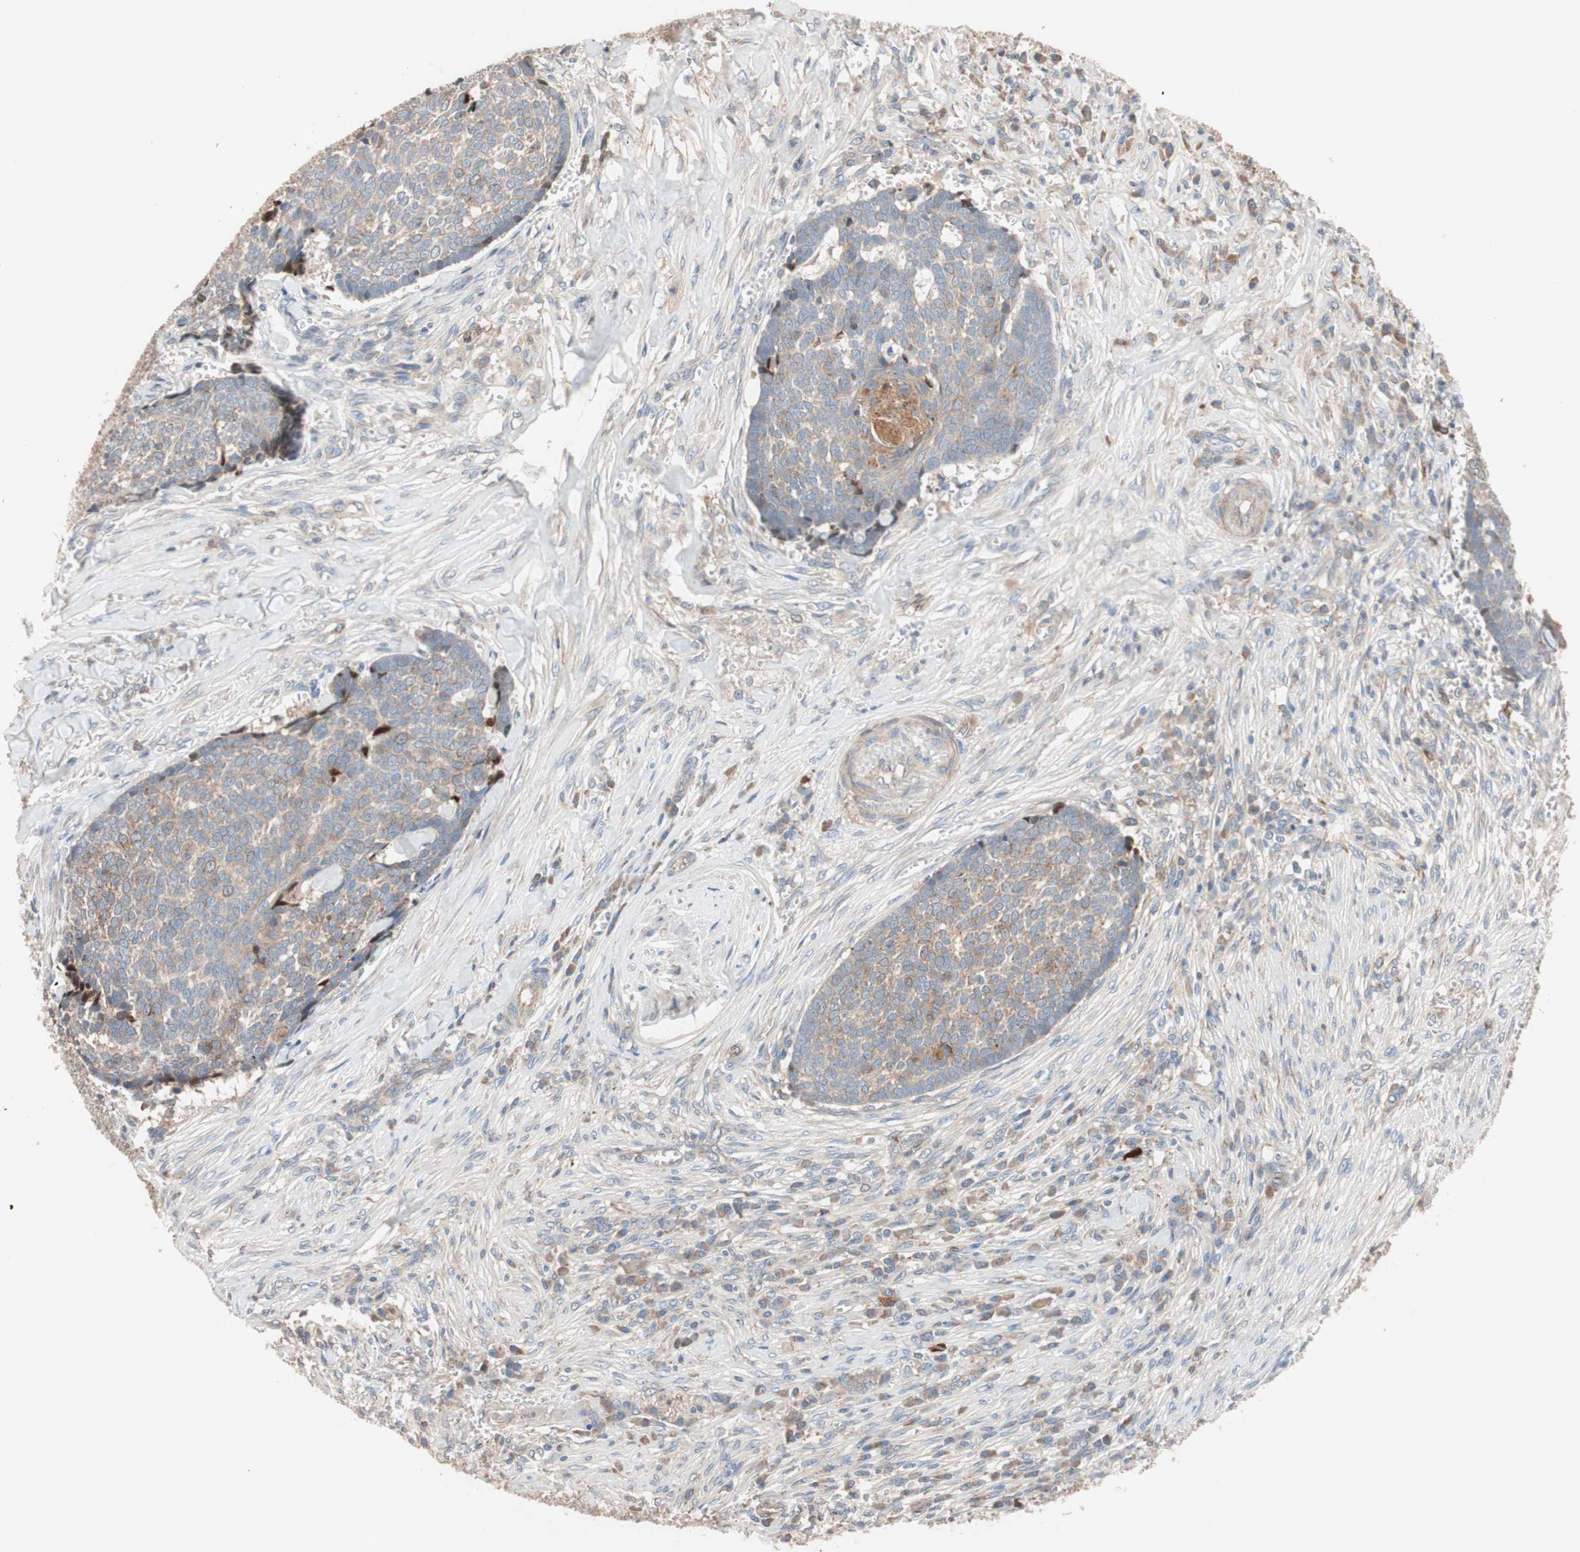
{"staining": {"intensity": "moderate", "quantity": ">75%", "location": "cytoplasmic/membranous"}, "tissue": "skin cancer", "cell_type": "Tumor cells", "image_type": "cancer", "snomed": [{"axis": "morphology", "description": "Basal cell carcinoma"}, {"axis": "topography", "description": "Skin"}], "caption": "Skin cancer tissue exhibits moderate cytoplasmic/membranous staining in about >75% of tumor cells", "gene": "SDC4", "patient": {"sex": "male", "age": 84}}